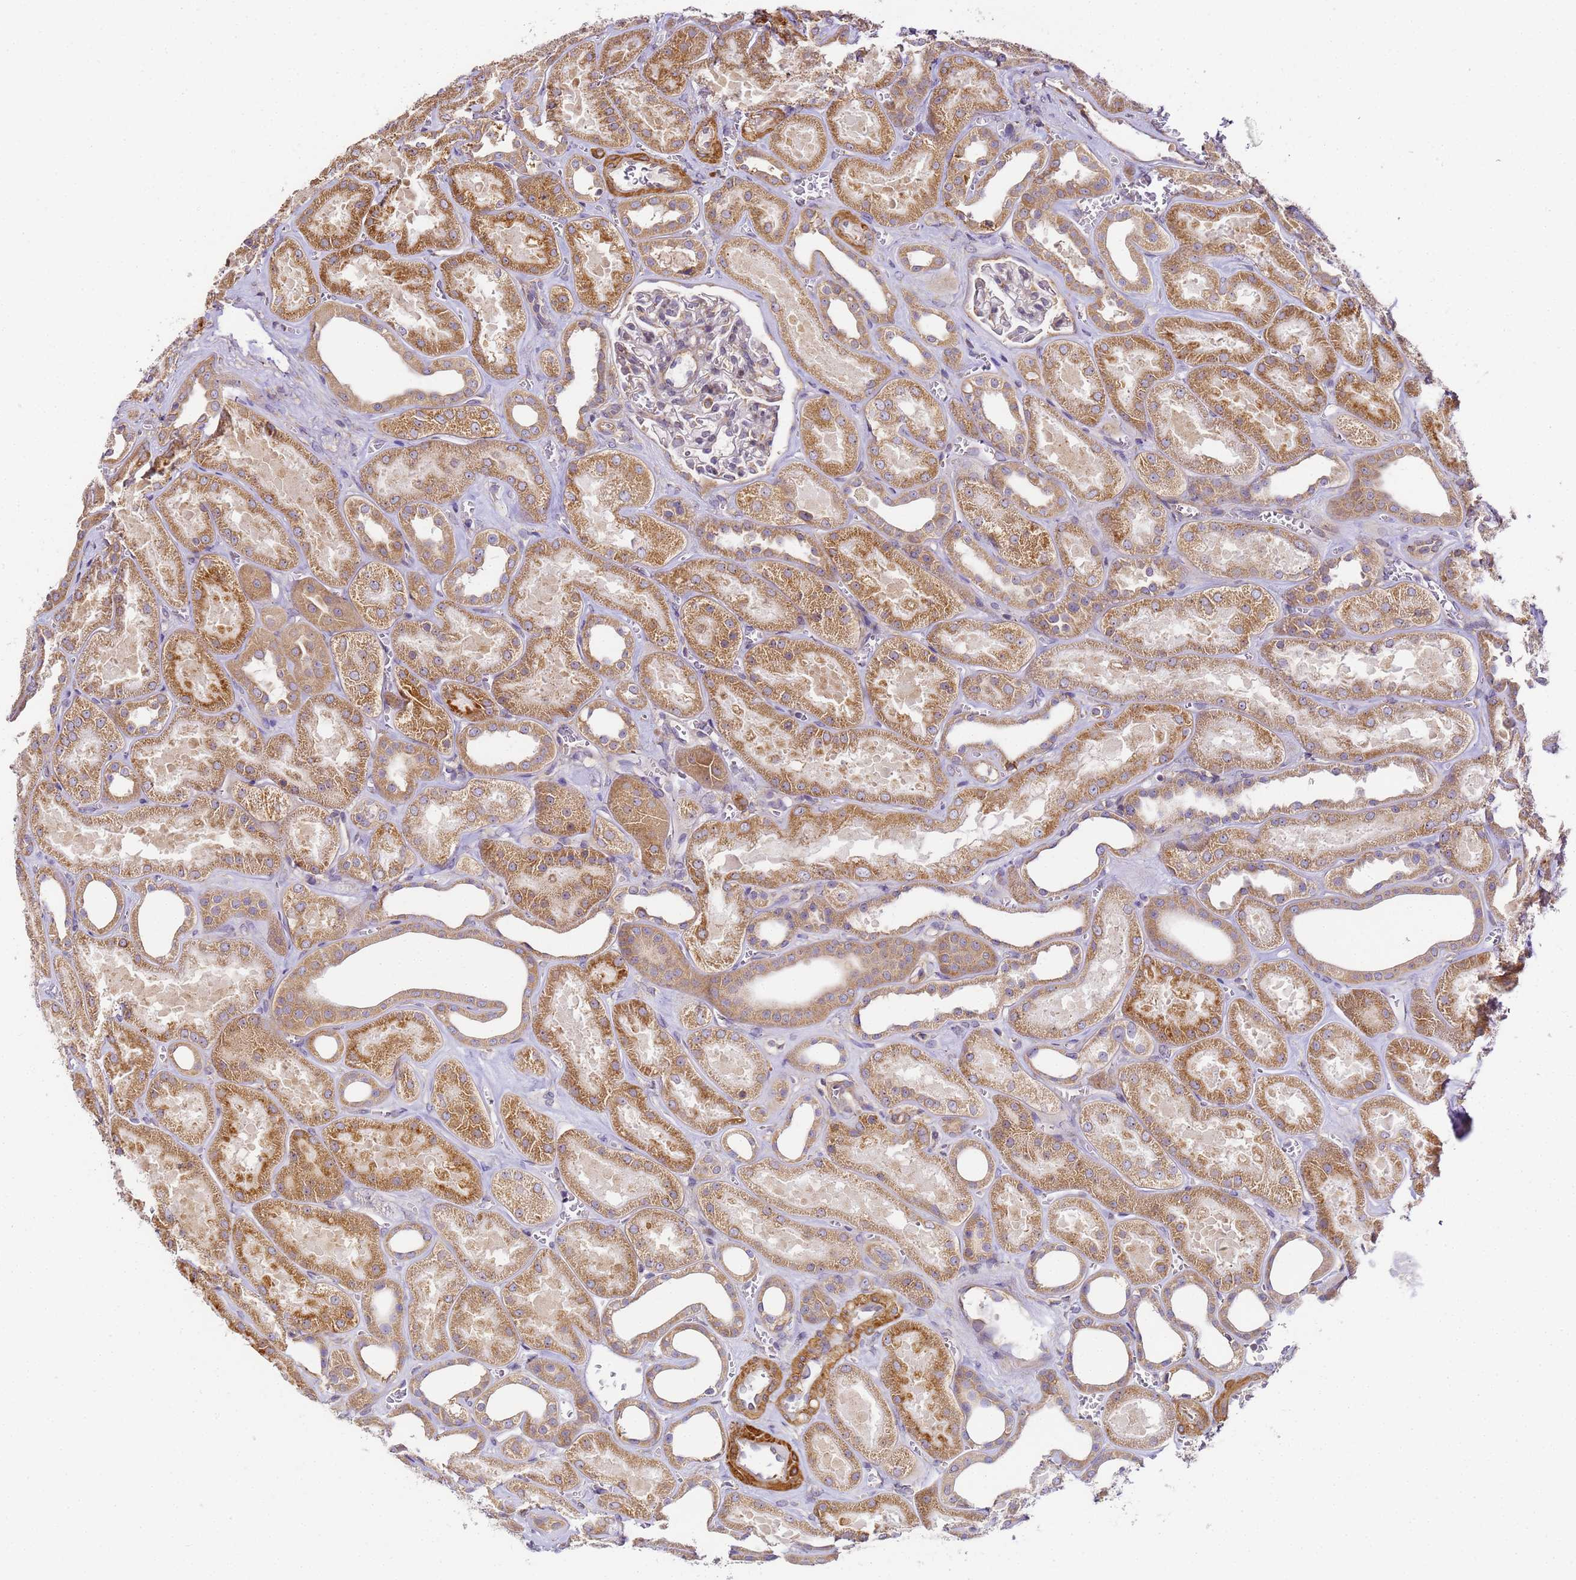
{"staining": {"intensity": "weak", "quantity": "<25%", "location": "cytoplasmic/membranous"}, "tissue": "kidney", "cell_type": "Cells in glomeruli", "image_type": "normal", "snomed": [{"axis": "morphology", "description": "Normal tissue, NOS"}, {"axis": "morphology", "description": "Adenocarcinoma, NOS"}, {"axis": "topography", "description": "Kidney"}], "caption": "This histopathology image is of unremarkable kidney stained with immunohistochemistry (IHC) to label a protein in brown with the nuclei are counter-stained blue. There is no expression in cells in glomeruli. (Brightfield microscopy of DAB (3,3'-diaminobenzidine) immunohistochemistry at high magnification).", "gene": "RPL13A", "patient": {"sex": "female", "age": 68}}